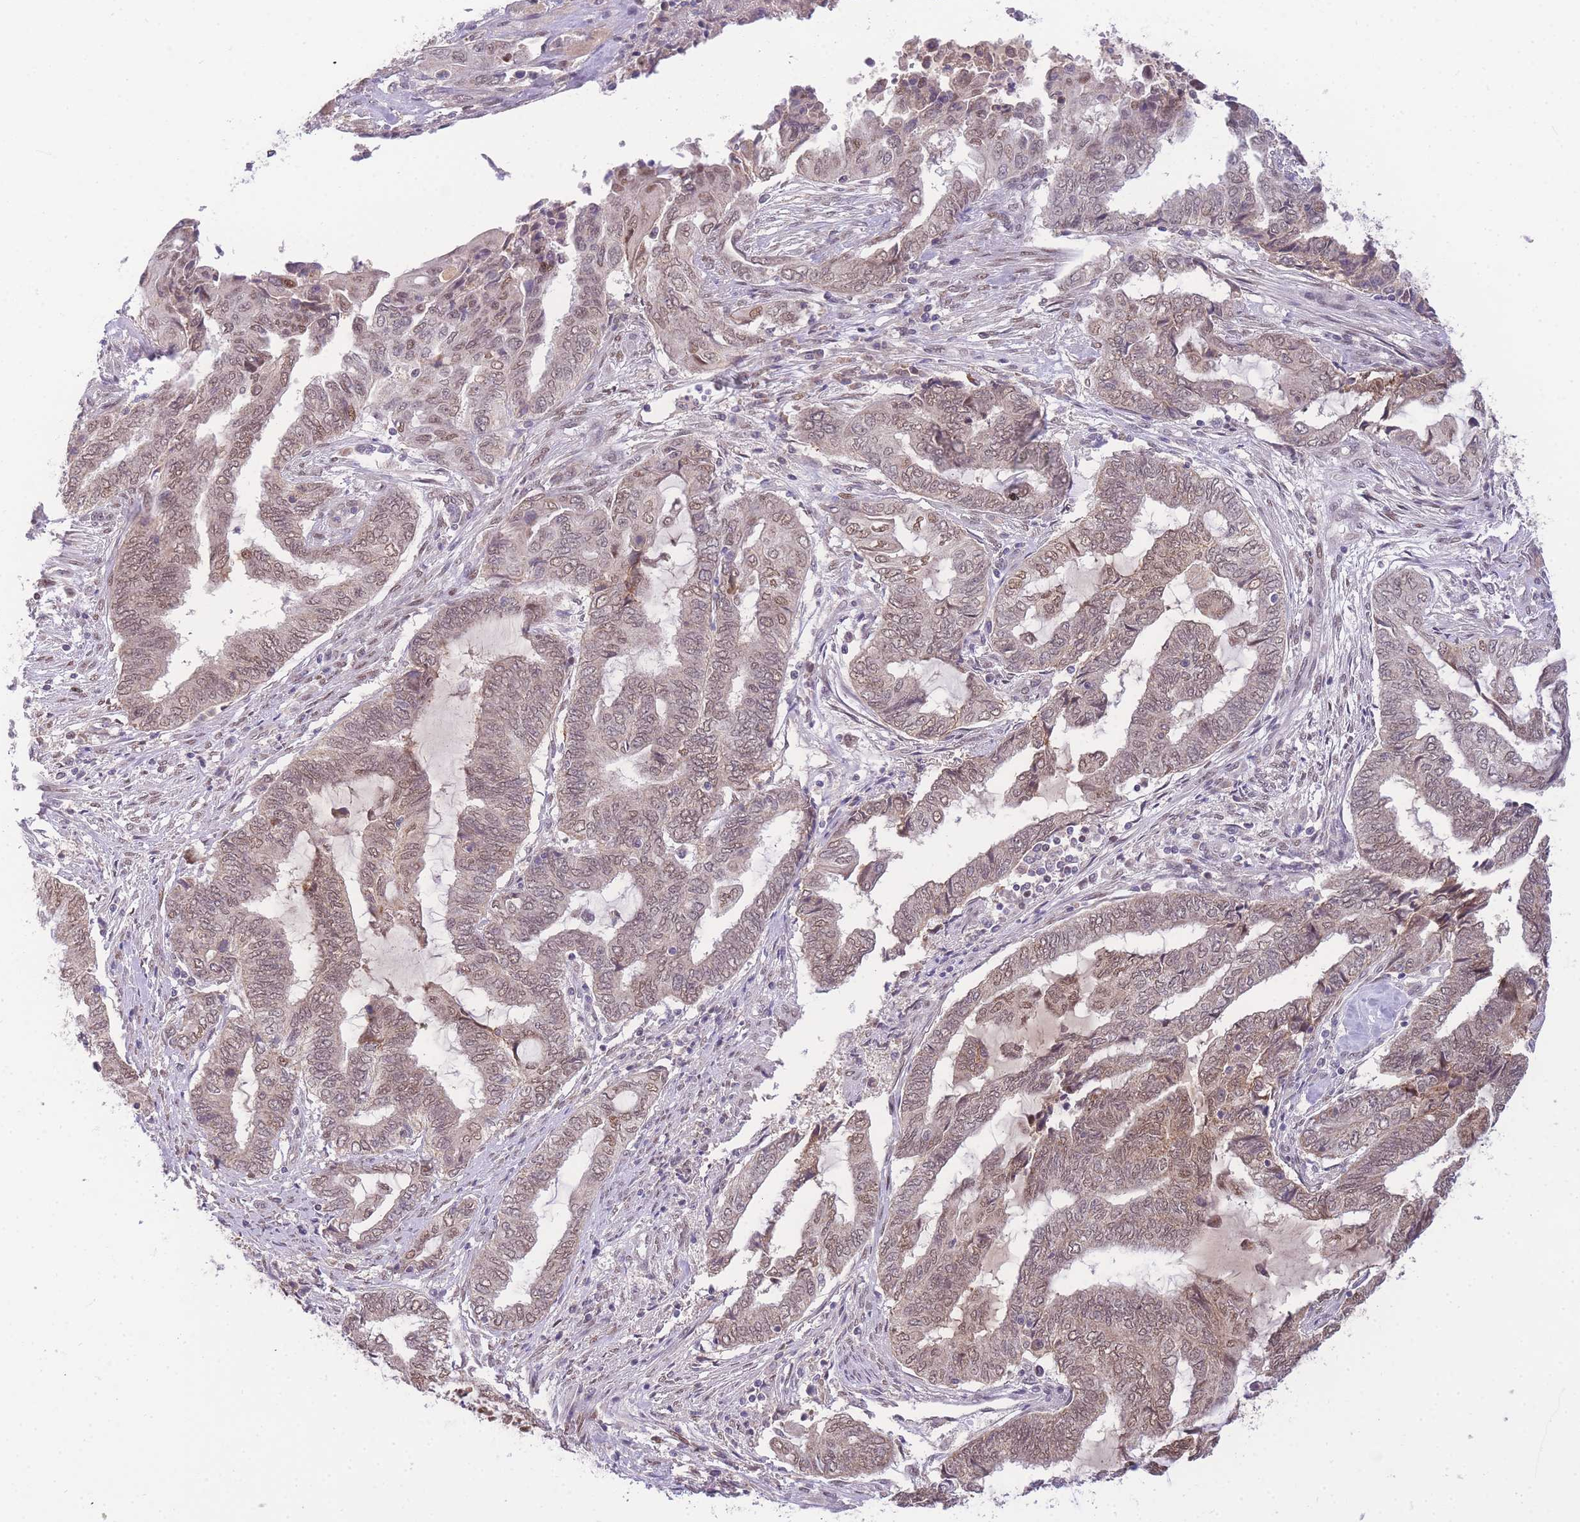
{"staining": {"intensity": "moderate", "quantity": ">75%", "location": "cytoplasmic/membranous,nuclear"}, "tissue": "endometrial cancer", "cell_type": "Tumor cells", "image_type": "cancer", "snomed": [{"axis": "morphology", "description": "Adenocarcinoma, NOS"}, {"axis": "topography", "description": "Uterus"}, {"axis": "topography", "description": "Endometrium"}], "caption": "Human endometrial cancer (adenocarcinoma) stained with a protein marker reveals moderate staining in tumor cells.", "gene": "PUS10", "patient": {"sex": "female", "age": 70}}